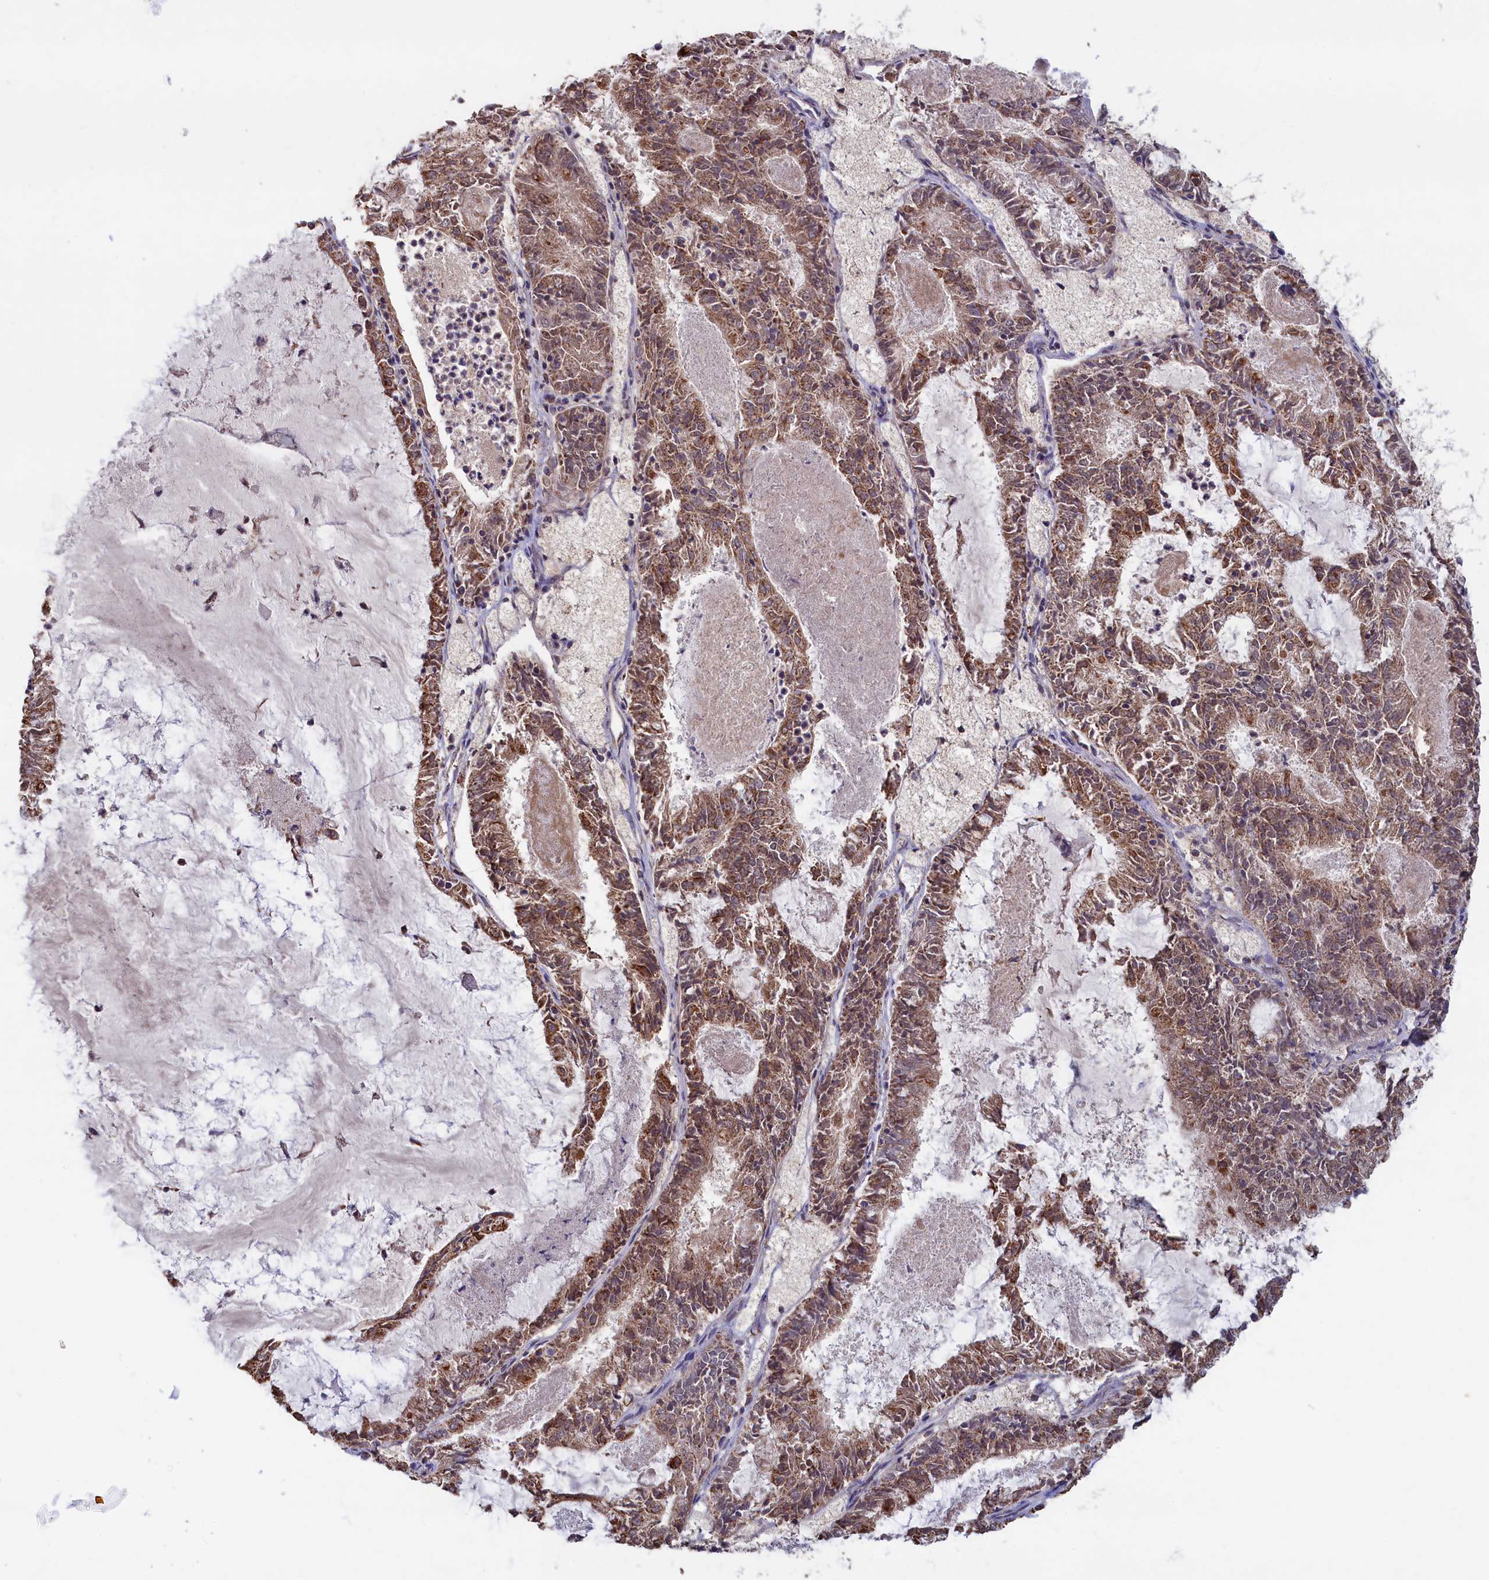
{"staining": {"intensity": "moderate", "quantity": "25%-75%", "location": "cytoplasmic/membranous"}, "tissue": "endometrial cancer", "cell_type": "Tumor cells", "image_type": "cancer", "snomed": [{"axis": "morphology", "description": "Adenocarcinoma, NOS"}, {"axis": "topography", "description": "Endometrium"}], "caption": "Approximately 25%-75% of tumor cells in adenocarcinoma (endometrial) demonstrate moderate cytoplasmic/membranous protein expression as visualized by brown immunohistochemical staining.", "gene": "ZNF816", "patient": {"sex": "female", "age": 57}}